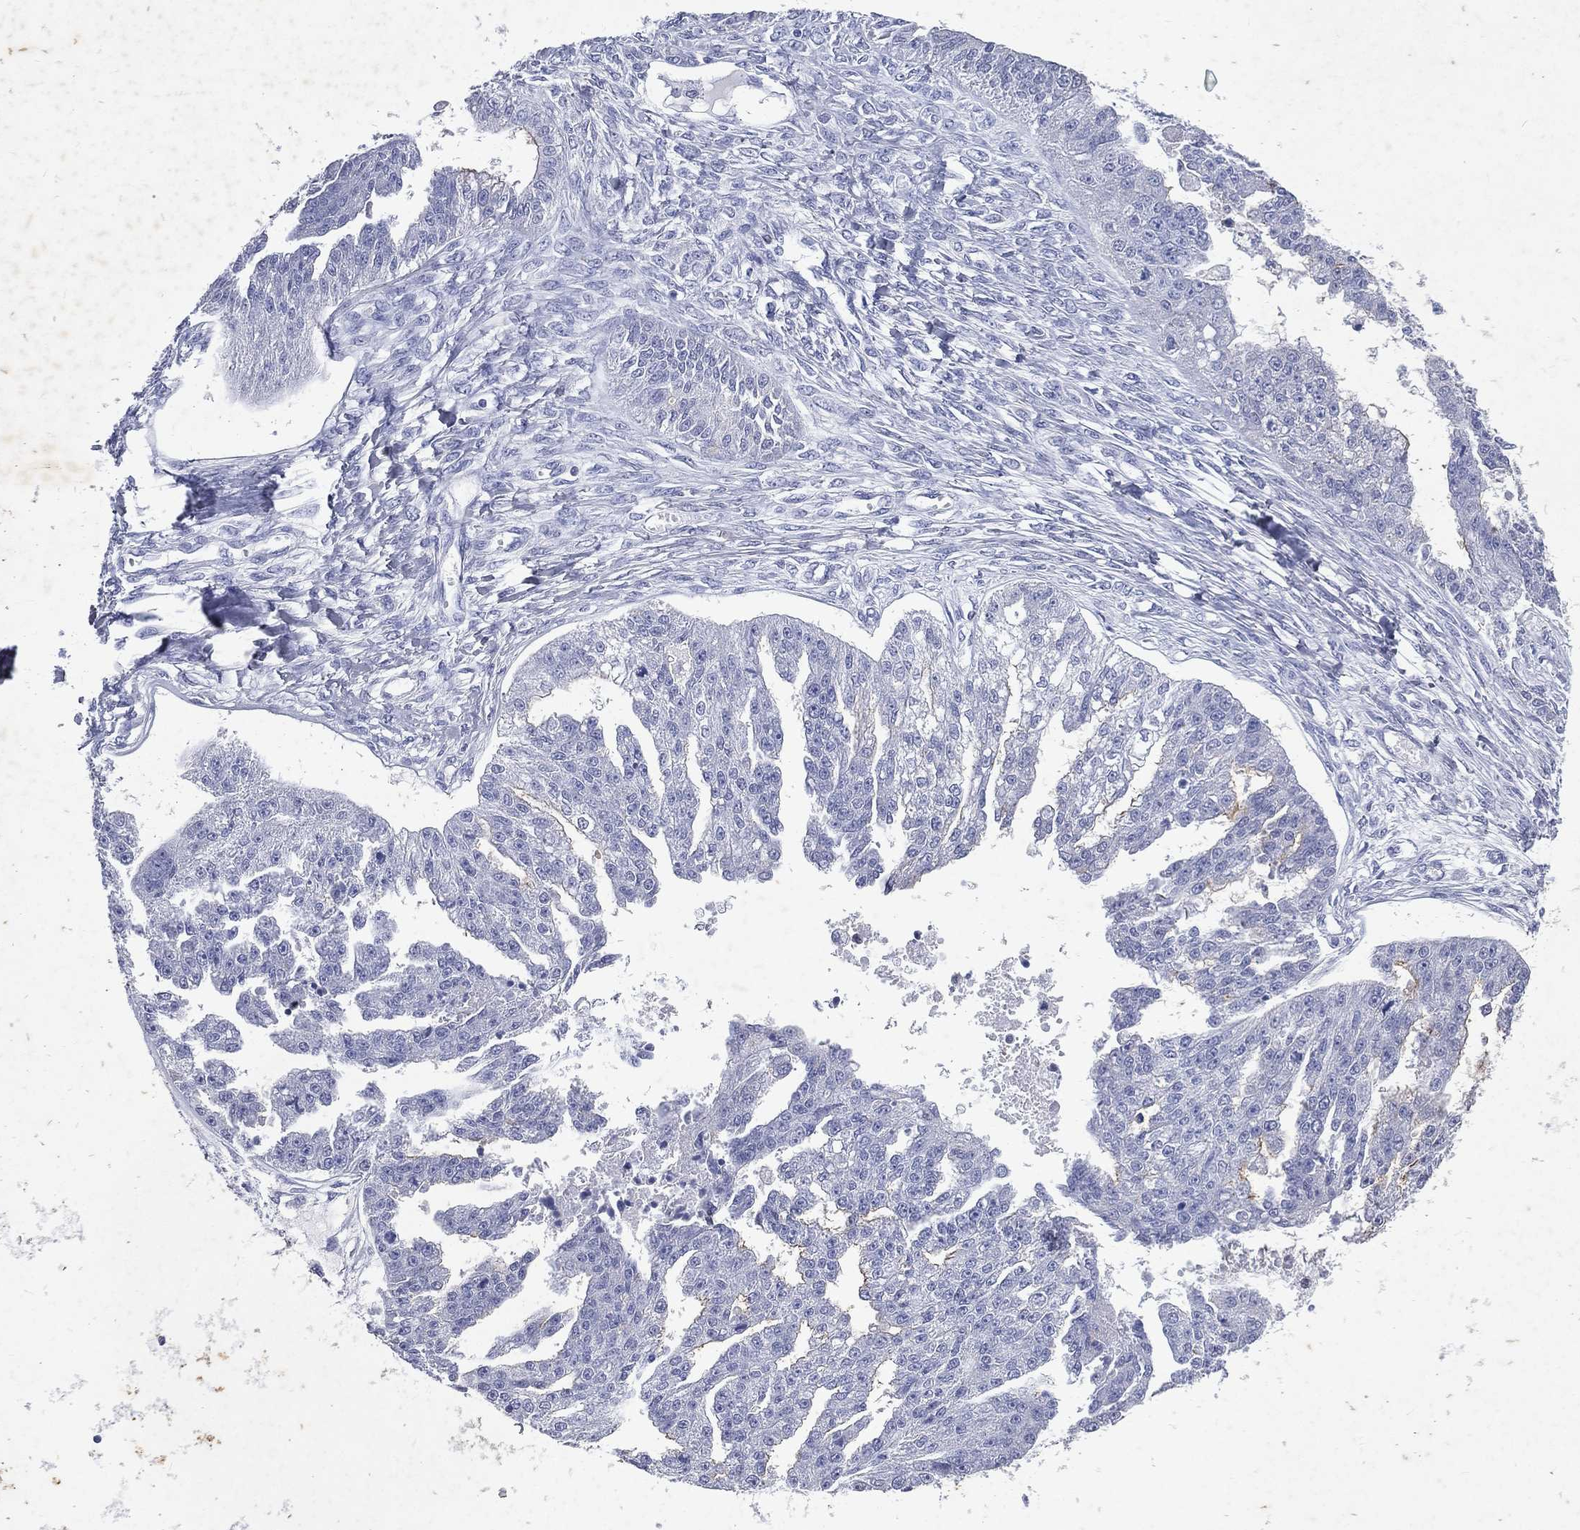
{"staining": {"intensity": "negative", "quantity": "none", "location": "none"}, "tissue": "ovarian cancer", "cell_type": "Tumor cells", "image_type": "cancer", "snomed": [{"axis": "morphology", "description": "Cystadenocarcinoma, serous, NOS"}, {"axis": "topography", "description": "Ovary"}], "caption": "Immunohistochemistry of ovarian serous cystadenocarcinoma shows no expression in tumor cells. (DAB IHC with hematoxylin counter stain).", "gene": "SLC34A2", "patient": {"sex": "female", "age": 58}}